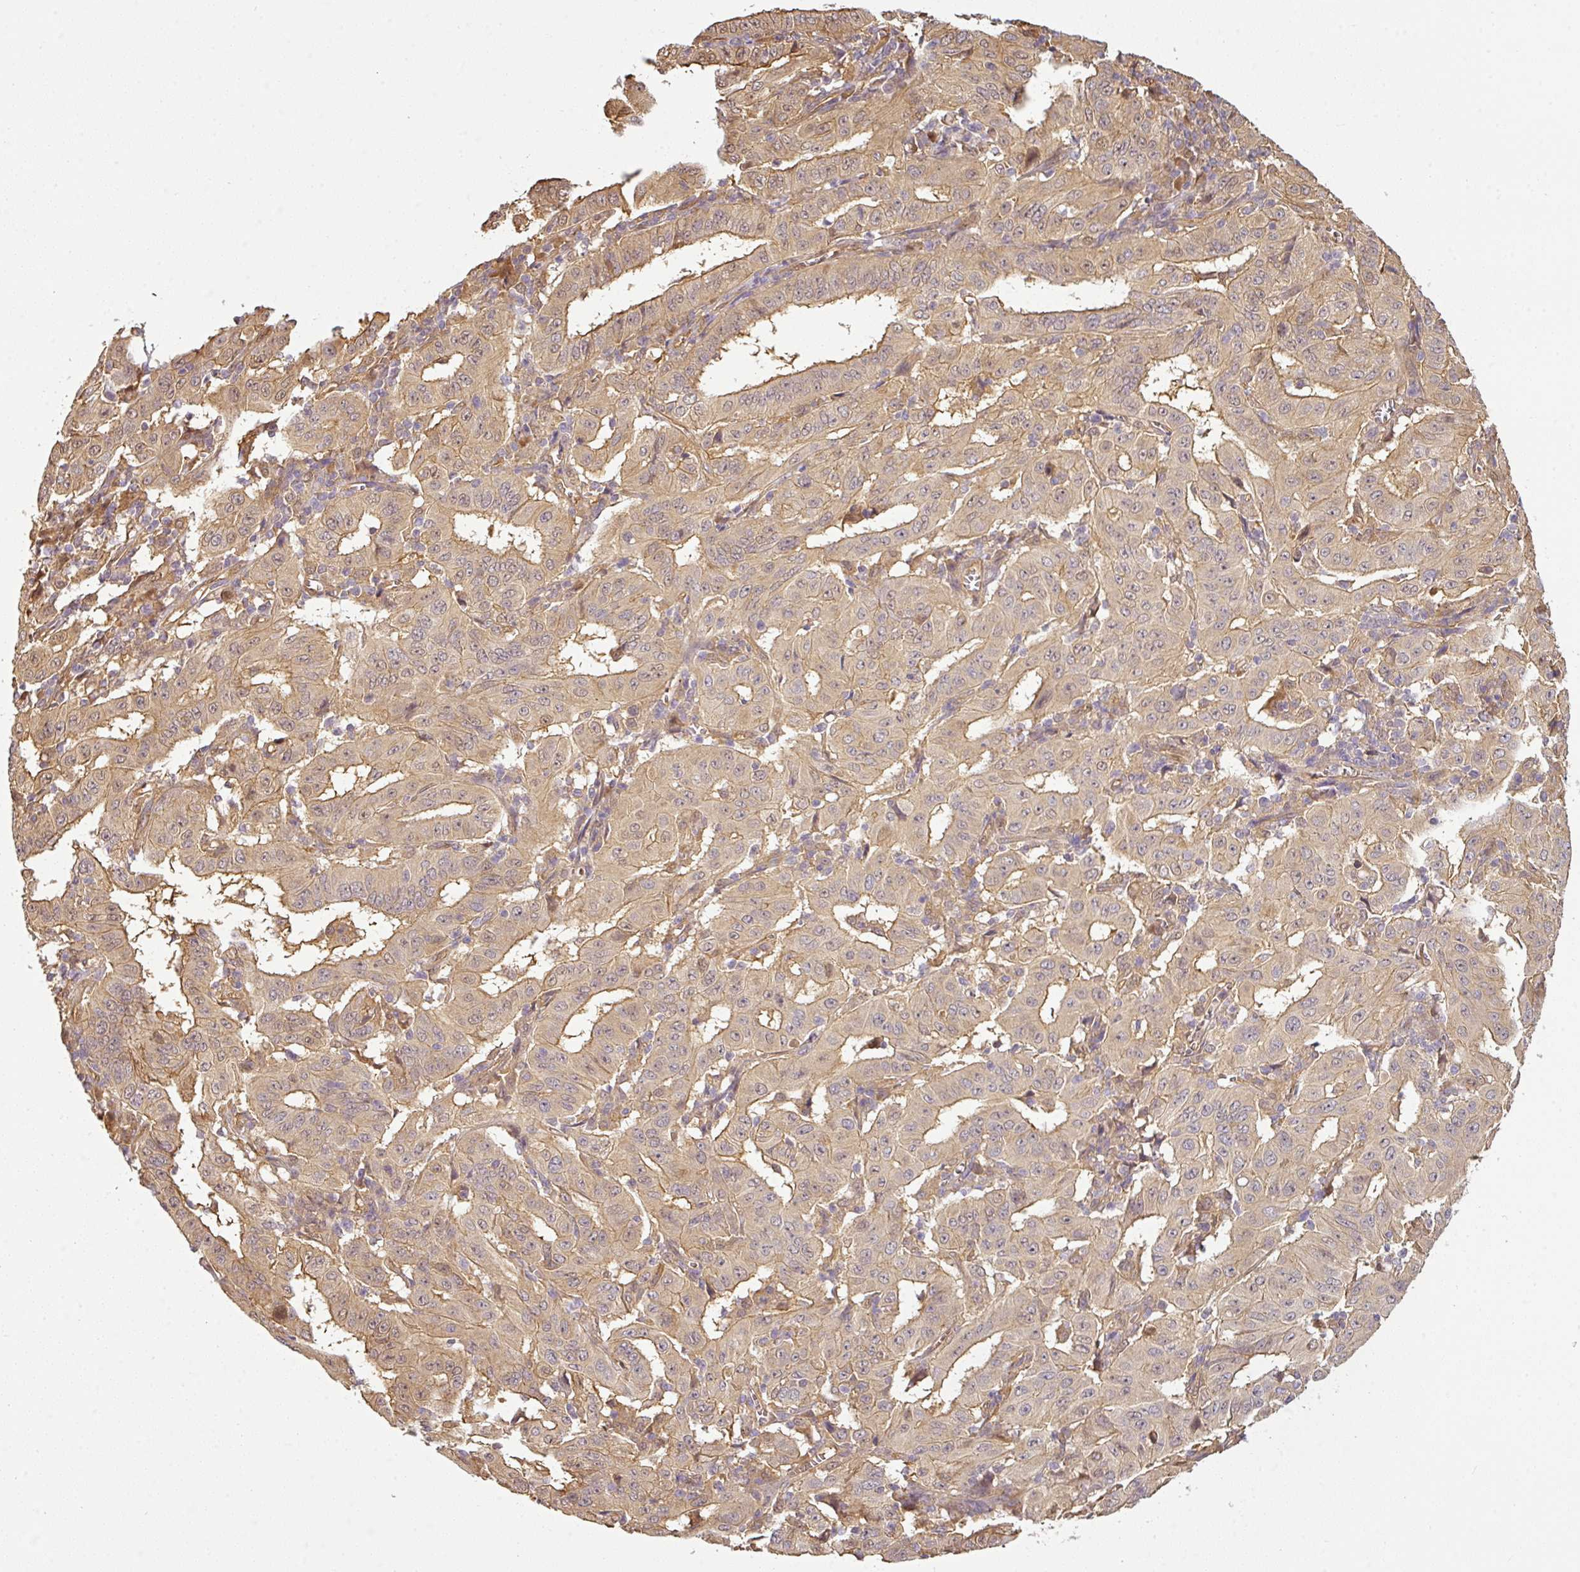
{"staining": {"intensity": "weak", "quantity": "25%-75%", "location": "cytoplasmic/membranous"}, "tissue": "pancreatic cancer", "cell_type": "Tumor cells", "image_type": "cancer", "snomed": [{"axis": "morphology", "description": "Adenocarcinoma, NOS"}, {"axis": "topography", "description": "Pancreas"}], "caption": "High-power microscopy captured an immunohistochemistry micrograph of adenocarcinoma (pancreatic), revealing weak cytoplasmic/membranous staining in approximately 25%-75% of tumor cells.", "gene": "ANKRD18A", "patient": {"sex": "male", "age": 63}}